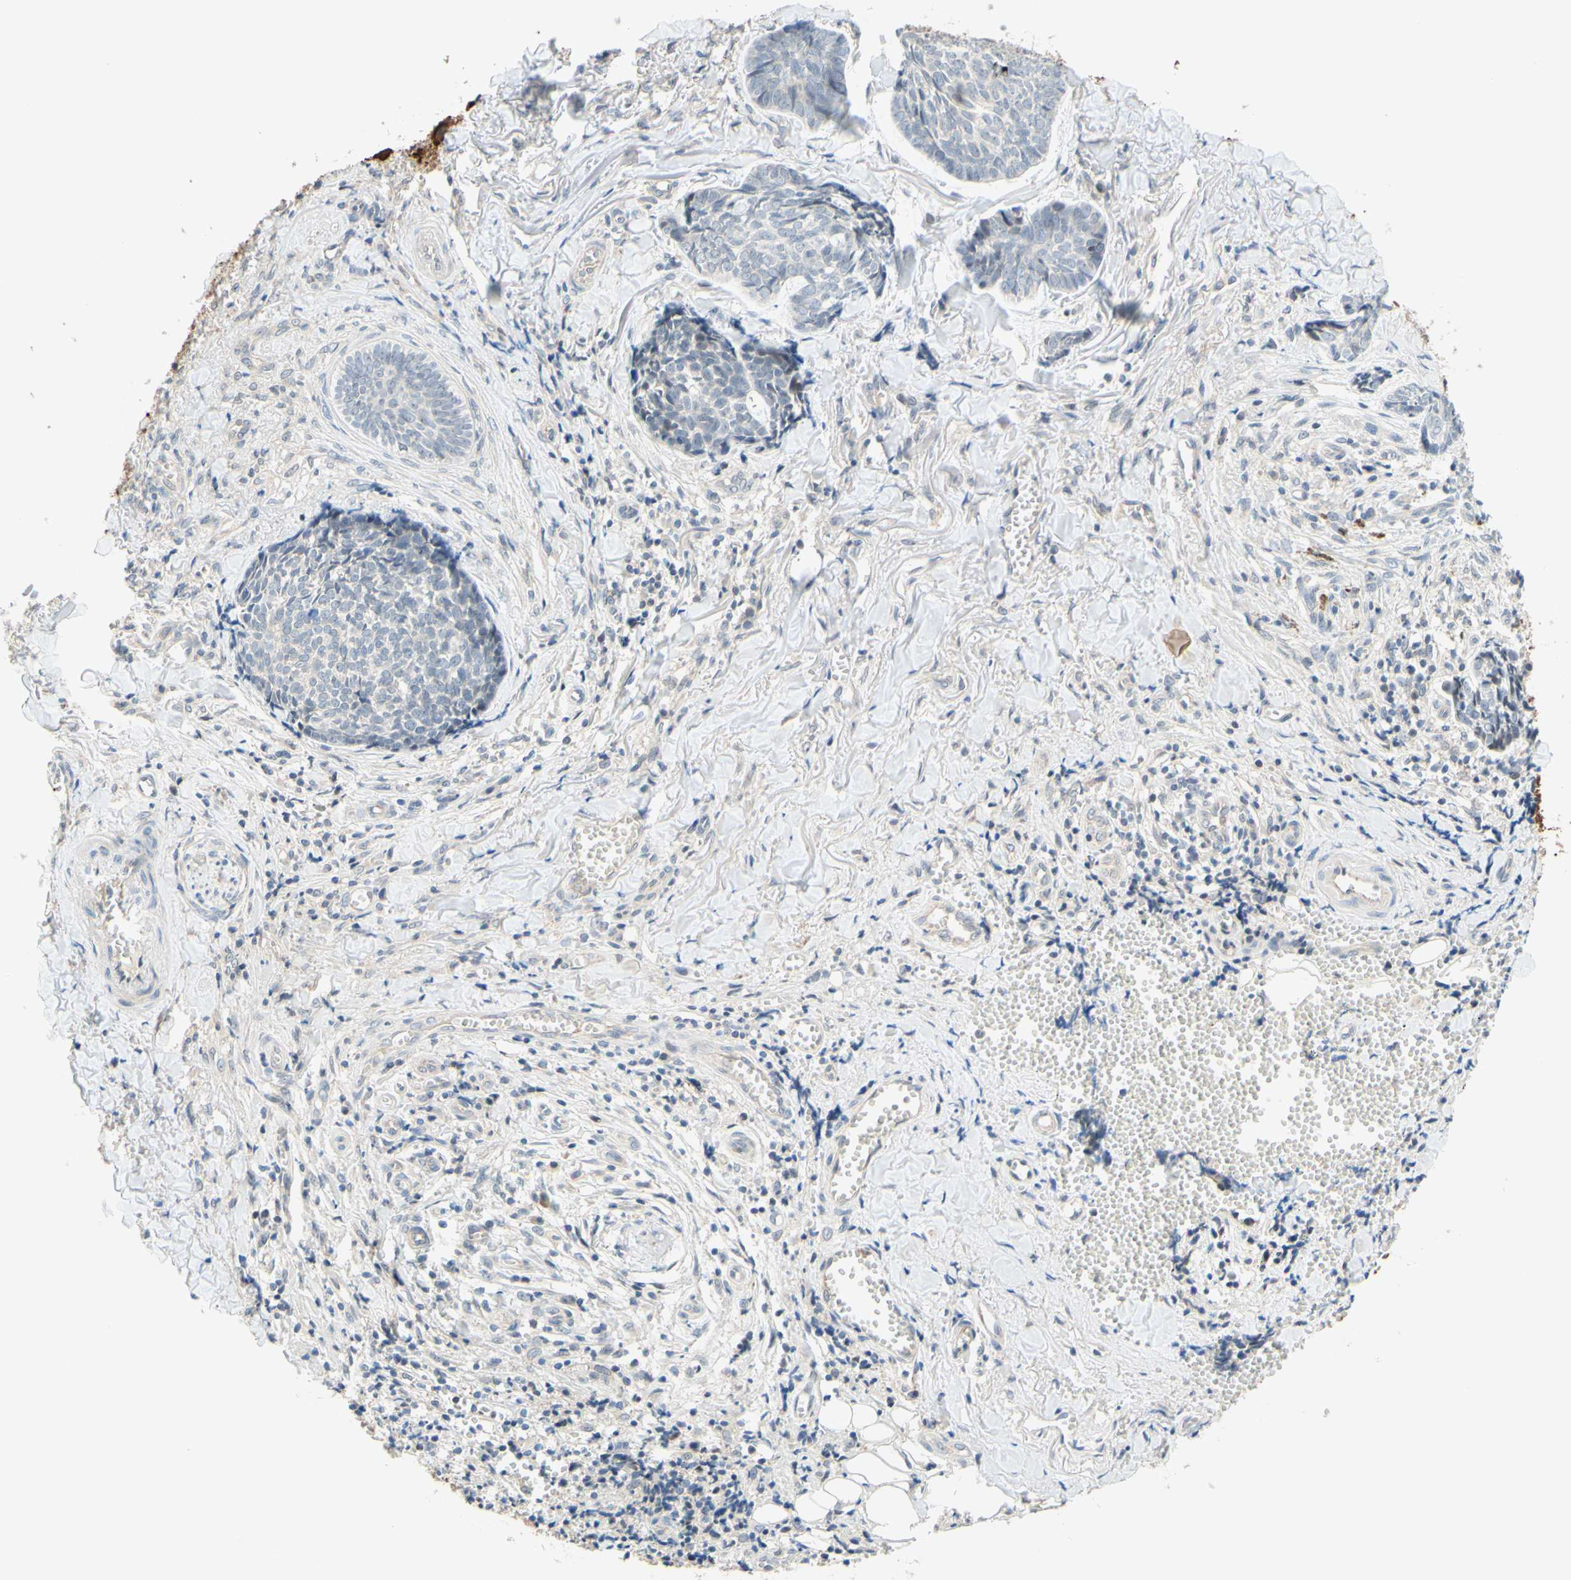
{"staining": {"intensity": "negative", "quantity": "none", "location": "none"}, "tissue": "skin cancer", "cell_type": "Tumor cells", "image_type": "cancer", "snomed": [{"axis": "morphology", "description": "Basal cell carcinoma"}, {"axis": "topography", "description": "Skin"}], "caption": "The IHC micrograph has no significant staining in tumor cells of basal cell carcinoma (skin) tissue. The staining was performed using DAB to visualize the protein expression in brown, while the nuclei were stained in blue with hematoxylin (Magnification: 20x).", "gene": "C2CD2L", "patient": {"sex": "male", "age": 84}}